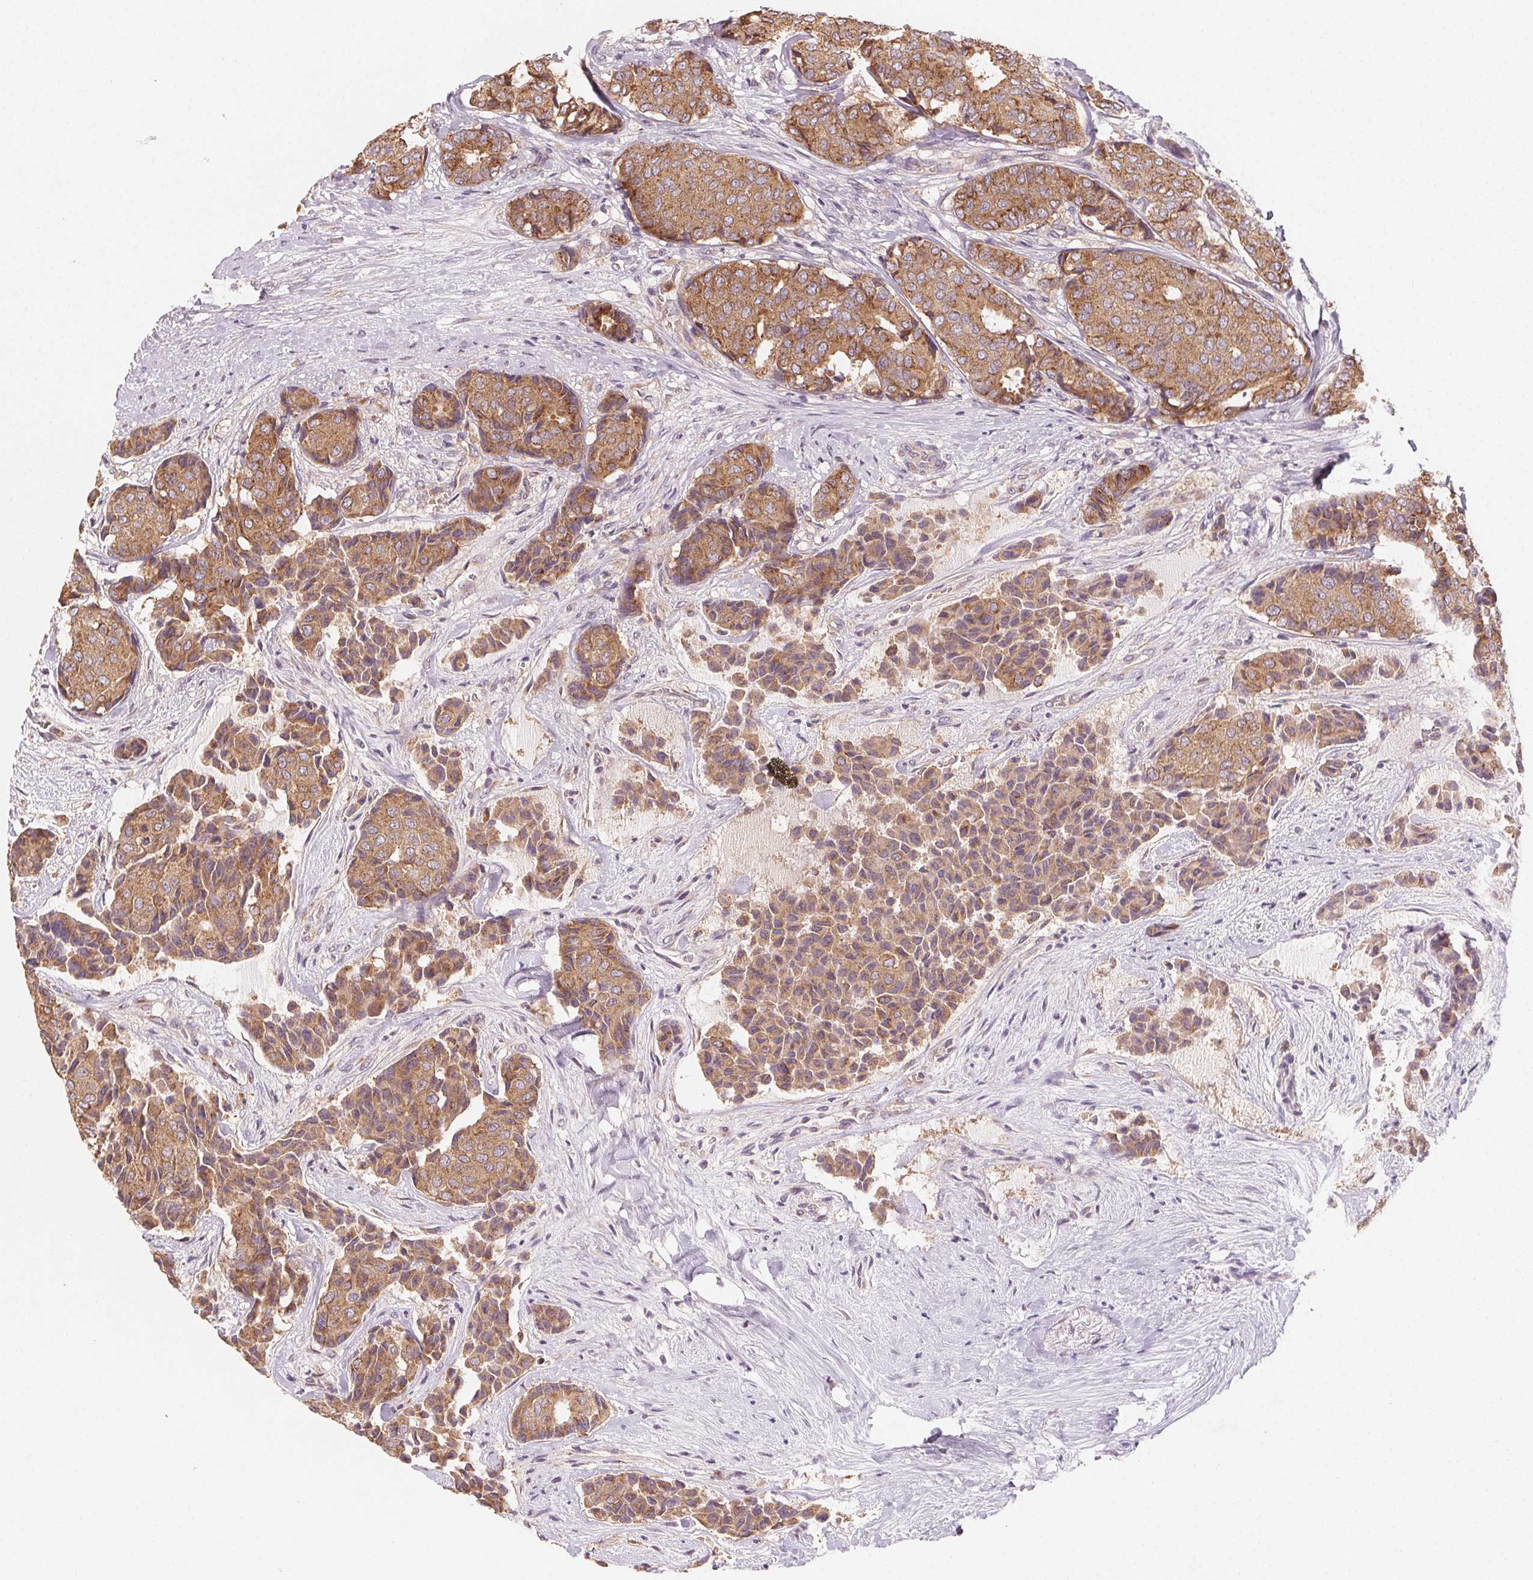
{"staining": {"intensity": "moderate", "quantity": ">75%", "location": "cytoplasmic/membranous"}, "tissue": "breast cancer", "cell_type": "Tumor cells", "image_type": "cancer", "snomed": [{"axis": "morphology", "description": "Duct carcinoma"}, {"axis": "topography", "description": "Breast"}], "caption": "This histopathology image demonstrates immunohistochemistry (IHC) staining of human breast intraductal carcinoma, with medium moderate cytoplasmic/membranous positivity in approximately >75% of tumor cells.", "gene": "AP1S1", "patient": {"sex": "female", "age": 75}}